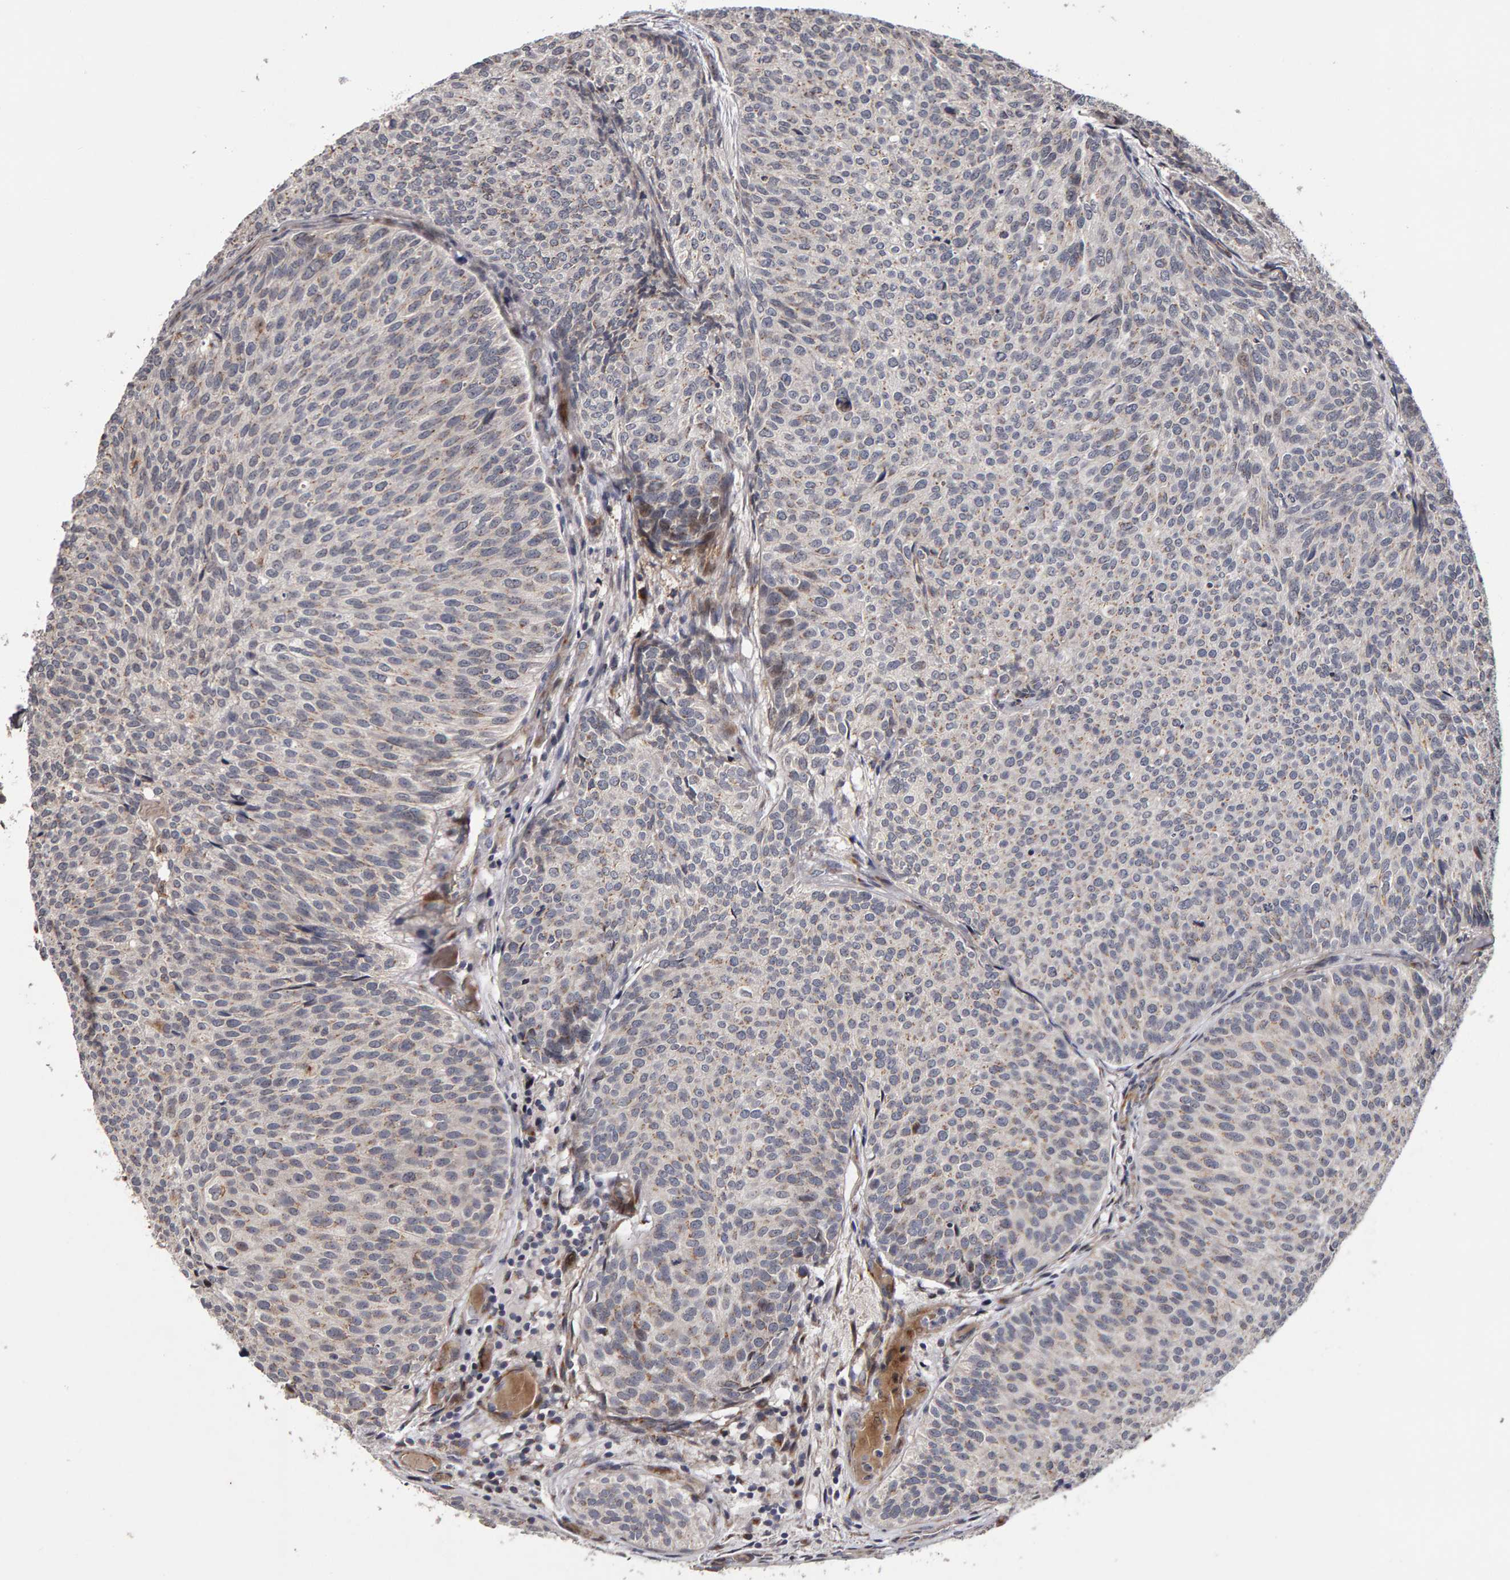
{"staining": {"intensity": "weak", "quantity": "25%-75%", "location": "cytoplasmic/membranous"}, "tissue": "urothelial cancer", "cell_type": "Tumor cells", "image_type": "cancer", "snomed": [{"axis": "morphology", "description": "Urothelial carcinoma, Low grade"}, {"axis": "topography", "description": "Urinary bladder"}], "caption": "Weak cytoplasmic/membranous protein expression is identified in about 25%-75% of tumor cells in urothelial cancer.", "gene": "CANT1", "patient": {"sex": "male", "age": 86}}